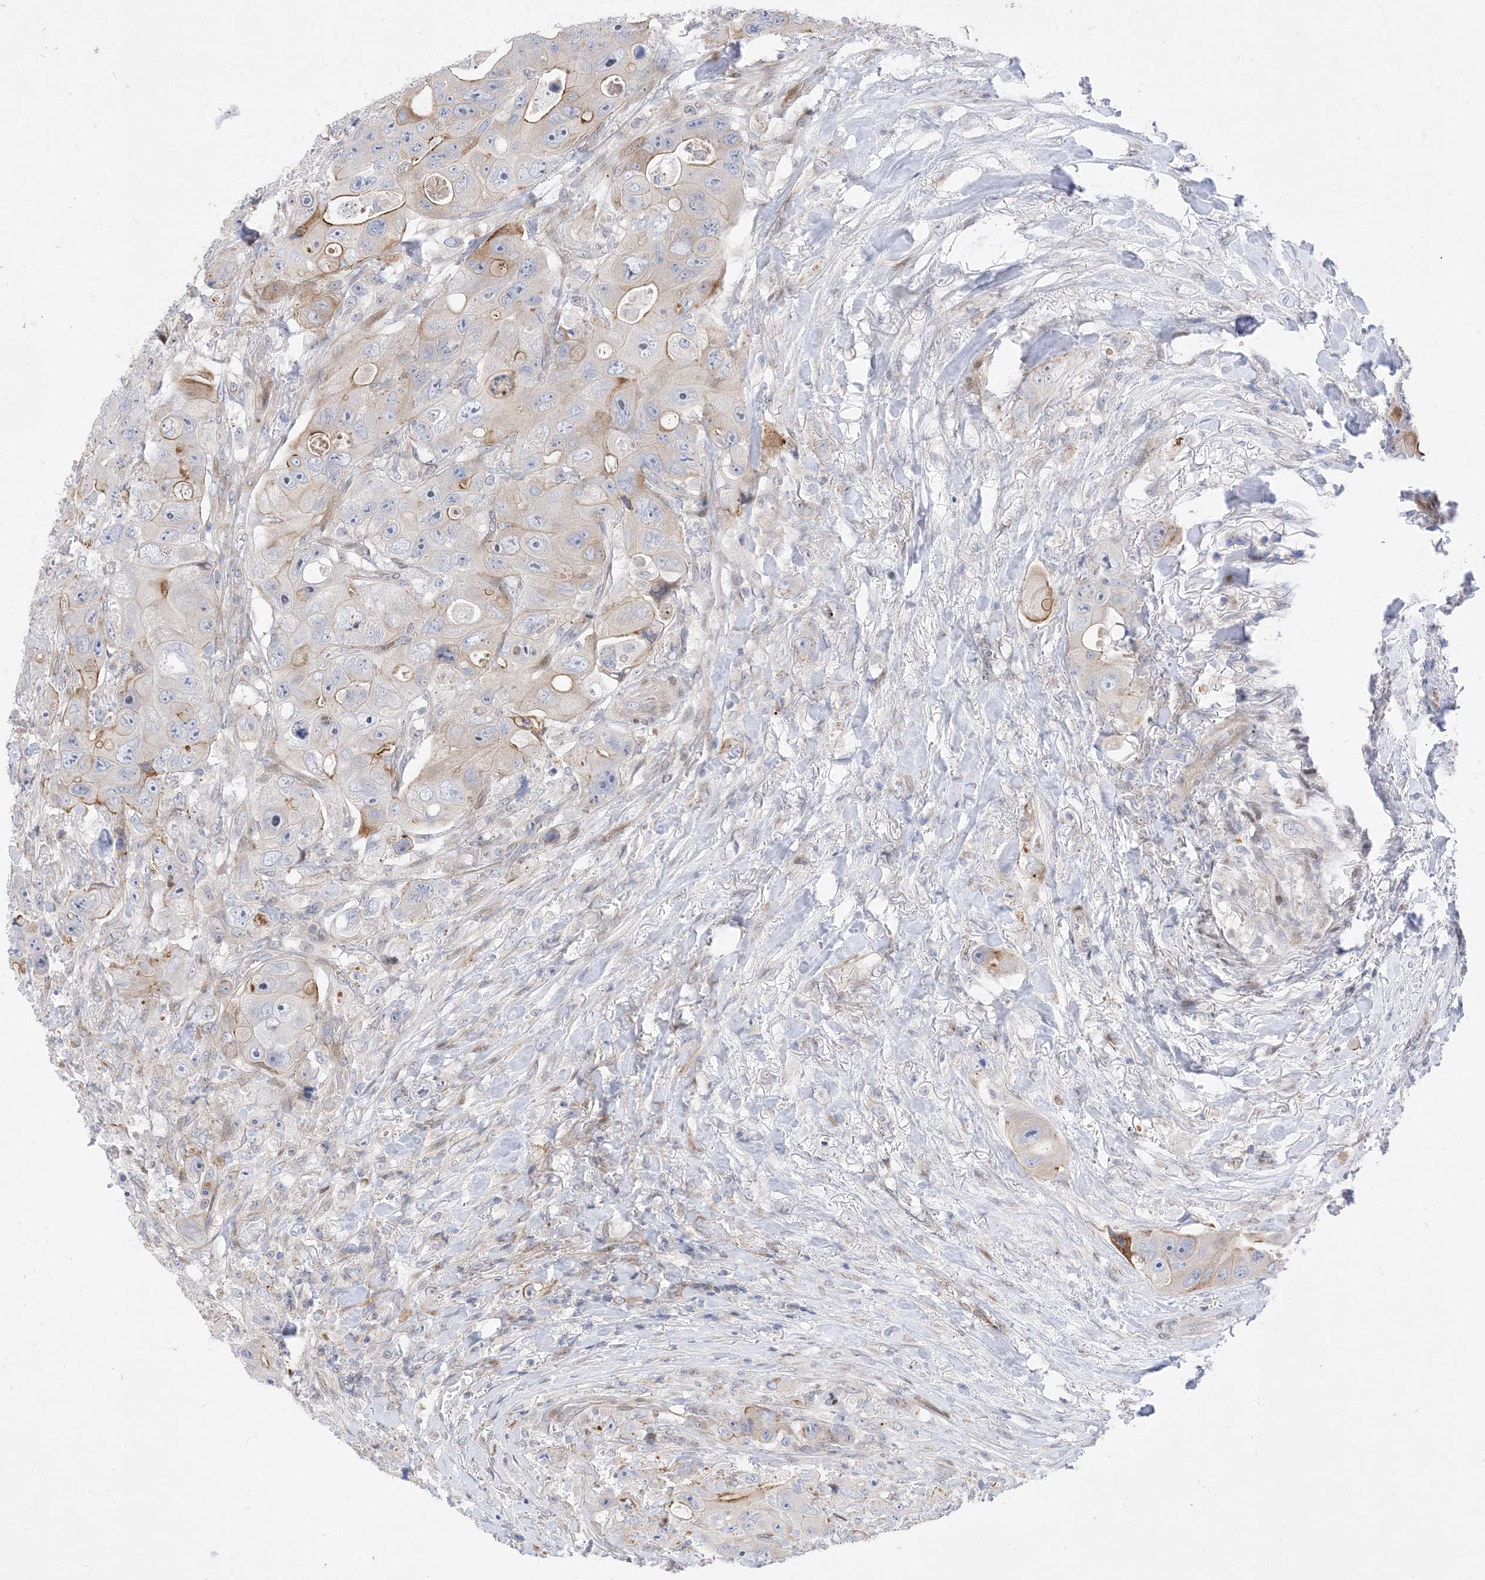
{"staining": {"intensity": "moderate", "quantity": "<25%", "location": "cytoplasmic/membranous"}, "tissue": "colorectal cancer", "cell_type": "Tumor cells", "image_type": "cancer", "snomed": [{"axis": "morphology", "description": "Adenocarcinoma, NOS"}, {"axis": "topography", "description": "Colon"}], "caption": "Brown immunohistochemical staining in colorectal adenocarcinoma exhibits moderate cytoplasmic/membranous expression in approximately <25% of tumor cells.", "gene": "TYSND1", "patient": {"sex": "female", "age": 46}}